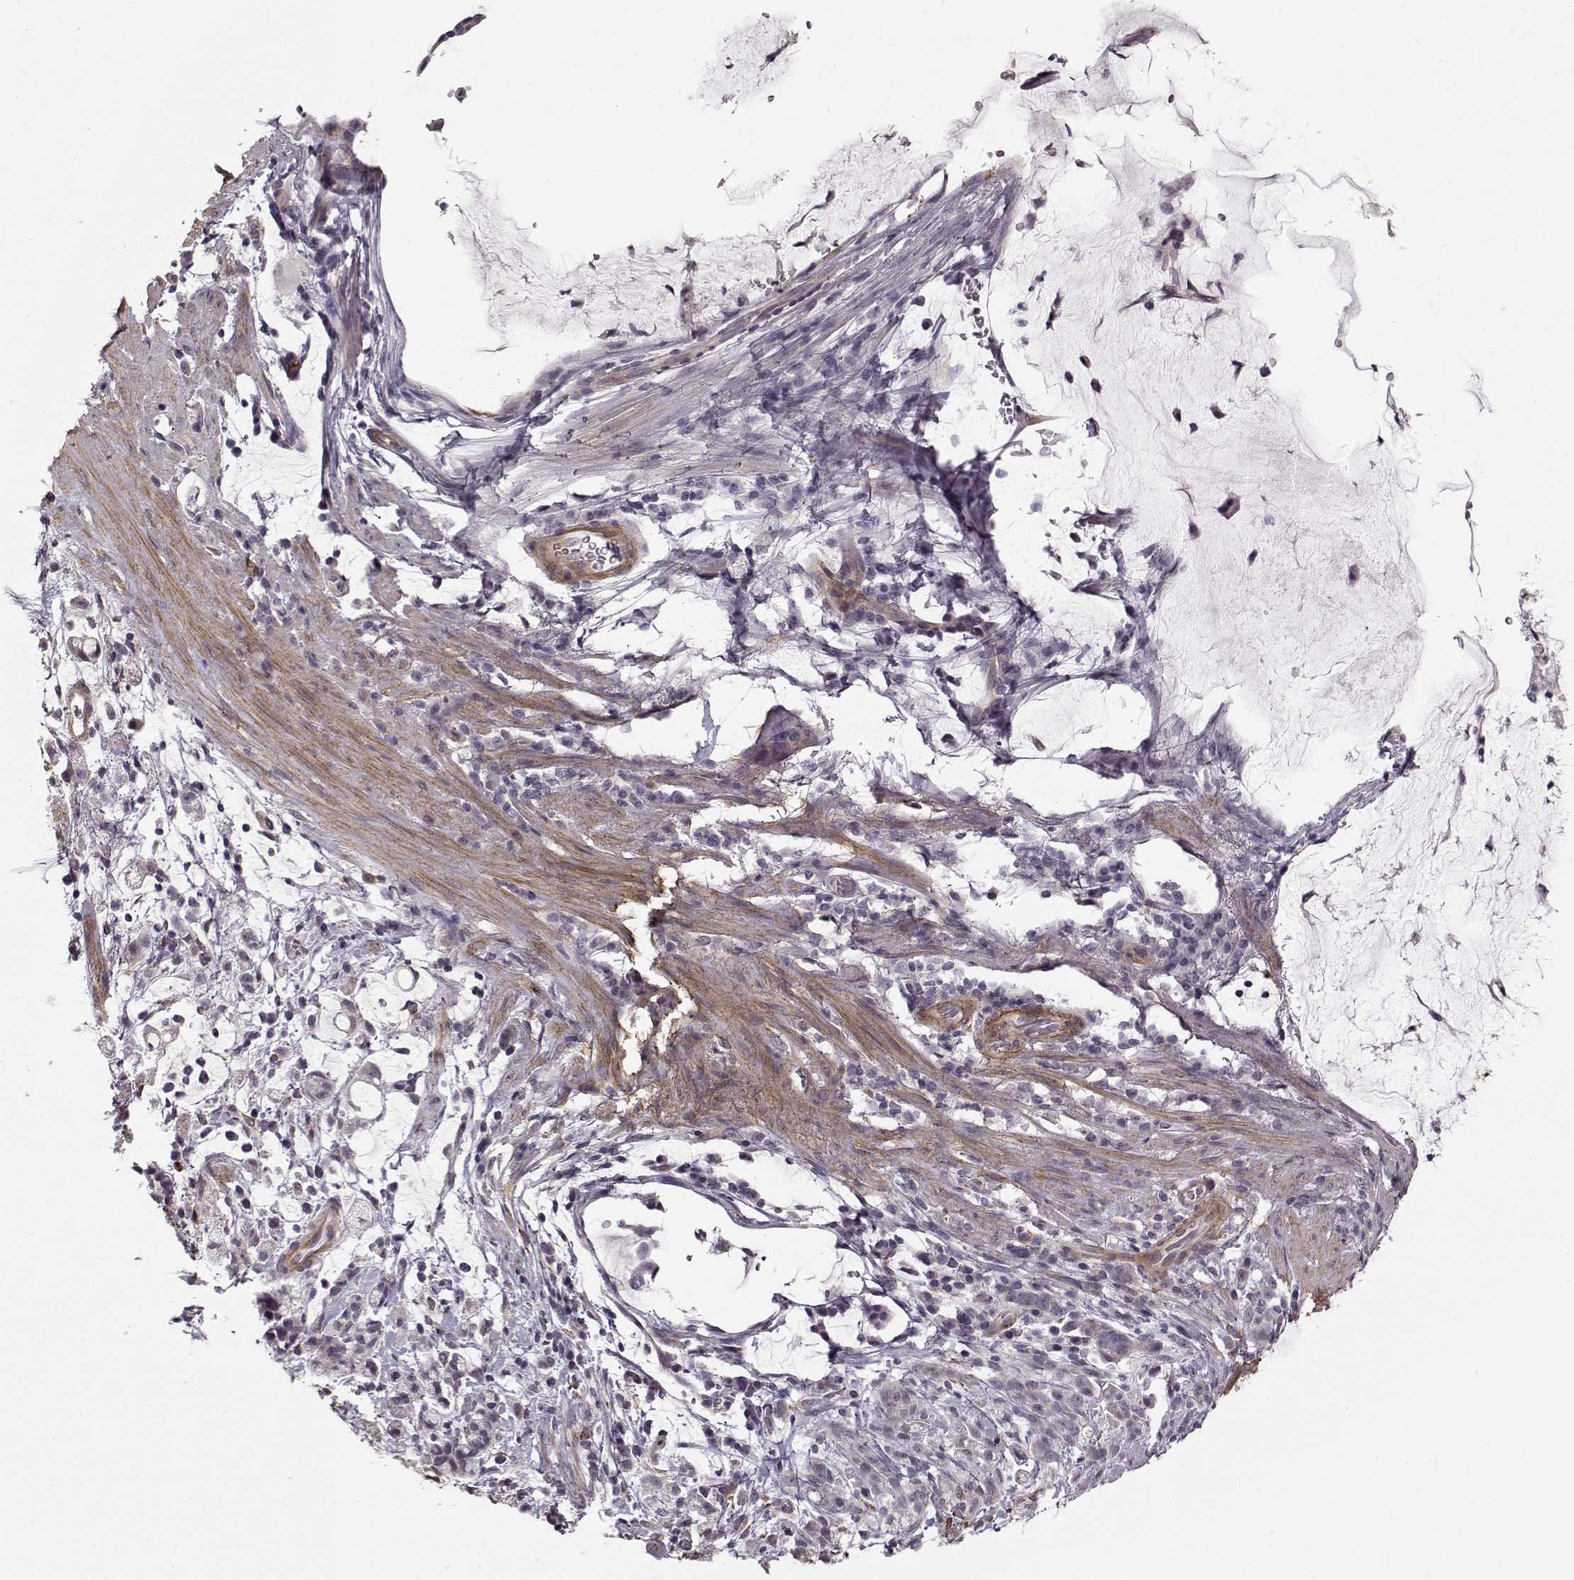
{"staining": {"intensity": "negative", "quantity": "none", "location": "none"}, "tissue": "stomach cancer", "cell_type": "Tumor cells", "image_type": "cancer", "snomed": [{"axis": "morphology", "description": "Adenocarcinoma, NOS"}, {"axis": "topography", "description": "Stomach"}], "caption": "There is no significant positivity in tumor cells of stomach cancer (adenocarcinoma). (Brightfield microscopy of DAB immunohistochemistry (IHC) at high magnification).", "gene": "LAMB2", "patient": {"sex": "female", "age": 60}}